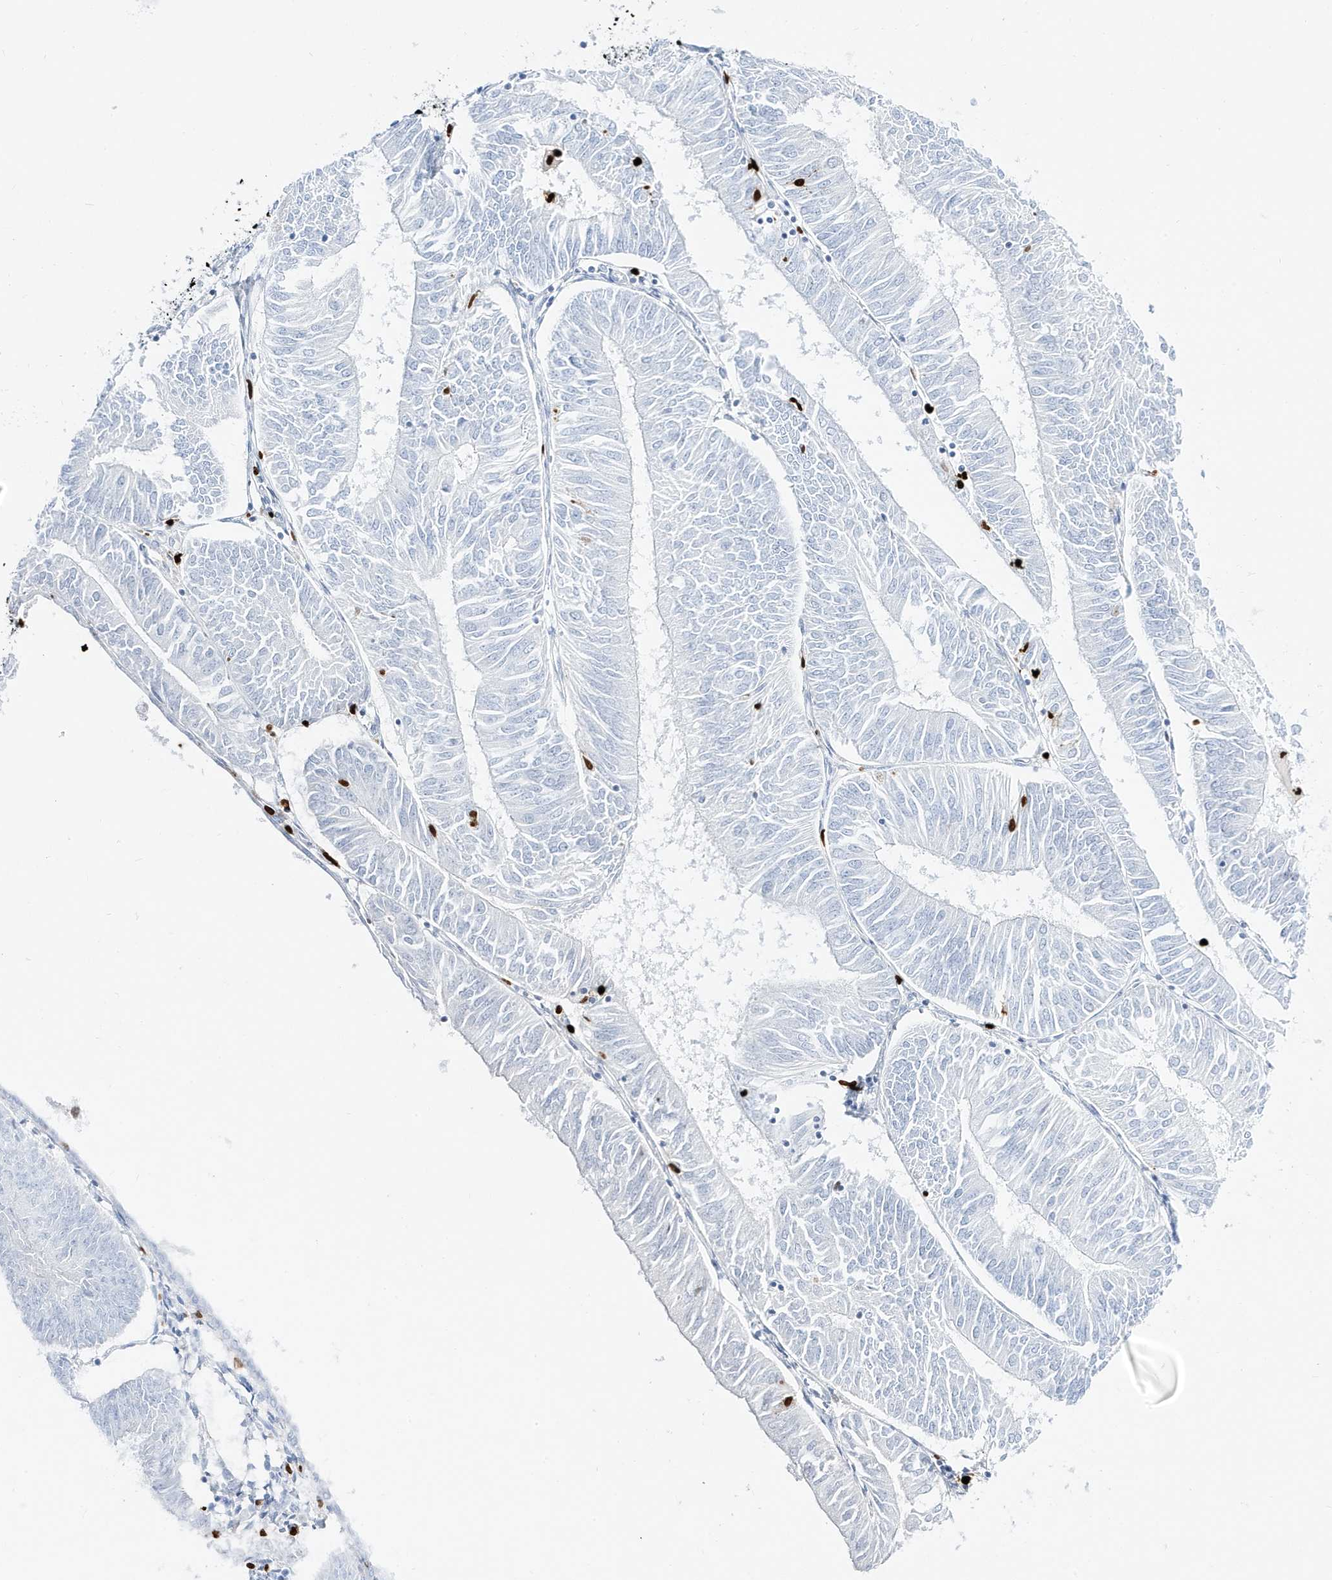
{"staining": {"intensity": "negative", "quantity": "none", "location": "none"}, "tissue": "endometrial cancer", "cell_type": "Tumor cells", "image_type": "cancer", "snomed": [{"axis": "morphology", "description": "Adenocarcinoma, NOS"}, {"axis": "topography", "description": "Endometrium"}], "caption": "Image shows no protein positivity in tumor cells of endometrial adenocarcinoma tissue.", "gene": "MNDA", "patient": {"sex": "female", "age": 58}}